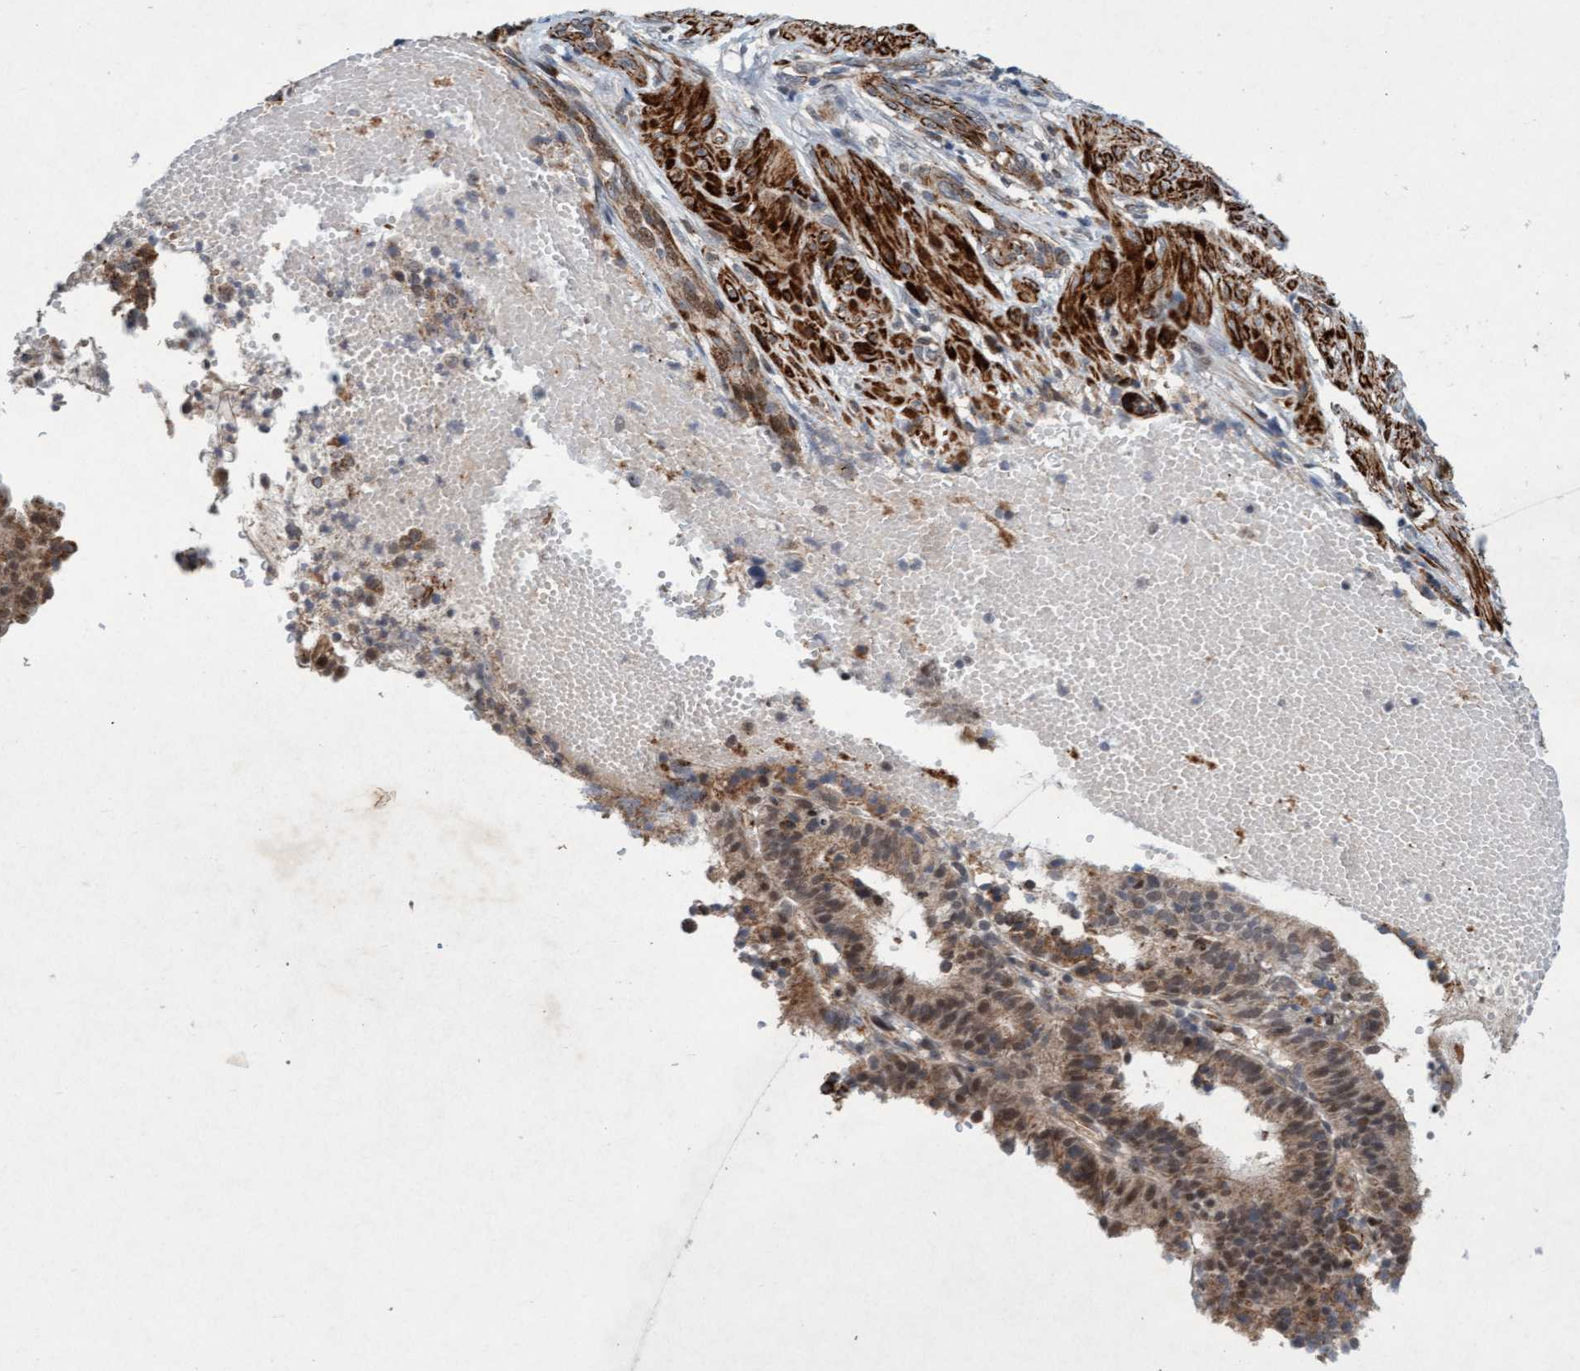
{"staining": {"intensity": "weak", "quantity": ">75%", "location": "cytoplasmic/membranous,nuclear"}, "tissue": "endometrial cancer", "cell_type": "Tumor cells", "image_type": "cancer", "snomed": [{"axis": "morphology", "description": "Adenocarcinoma, NOS"}, {"axis": "topography", "description": "Endometrium"}], "caption": "Endometrial cancer stained for a protein exhibits weak cytoplasmic/membranous and nuclear positivity in tumor cells.", "gene": "TMEM70", "patient": {"sex": "female", "age": 51}}